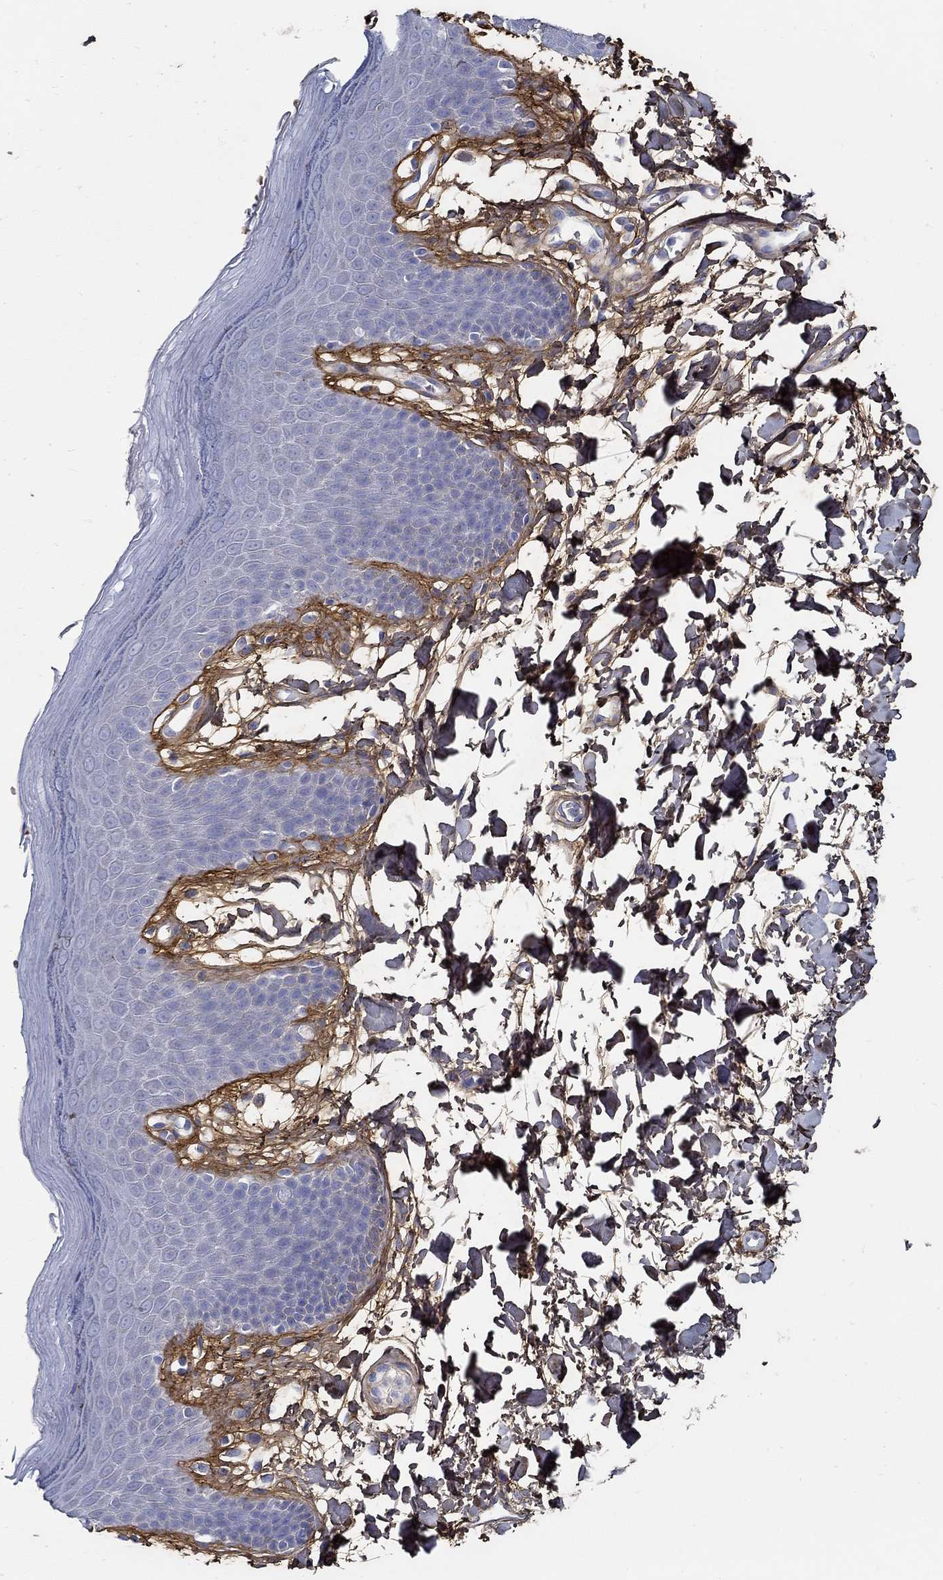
{"staining": {"intensity": "negative", "quantity": "none", "location": "none"}, "tissue": "skin", "cell_type": "Epidermal cells", "image_type": "normal", "snomed": [{"axis": "morphology", "description": "Normal tissue, NOS"}, {"axis": "topography", "description": "Anal"}], "caption": "The immunohistochemistry (IHC) histopathology image has no significant expression in epidermal cells of skin. The staining was performed using DAB (3,3'-diaminobenzidine) to visualize the protein expression in brown, while the nuclei were stained in blue with hematoxylin (Magnification: 20x).", "gene": "TGFBI", "patient": {"sex": "male", "age": 53}}